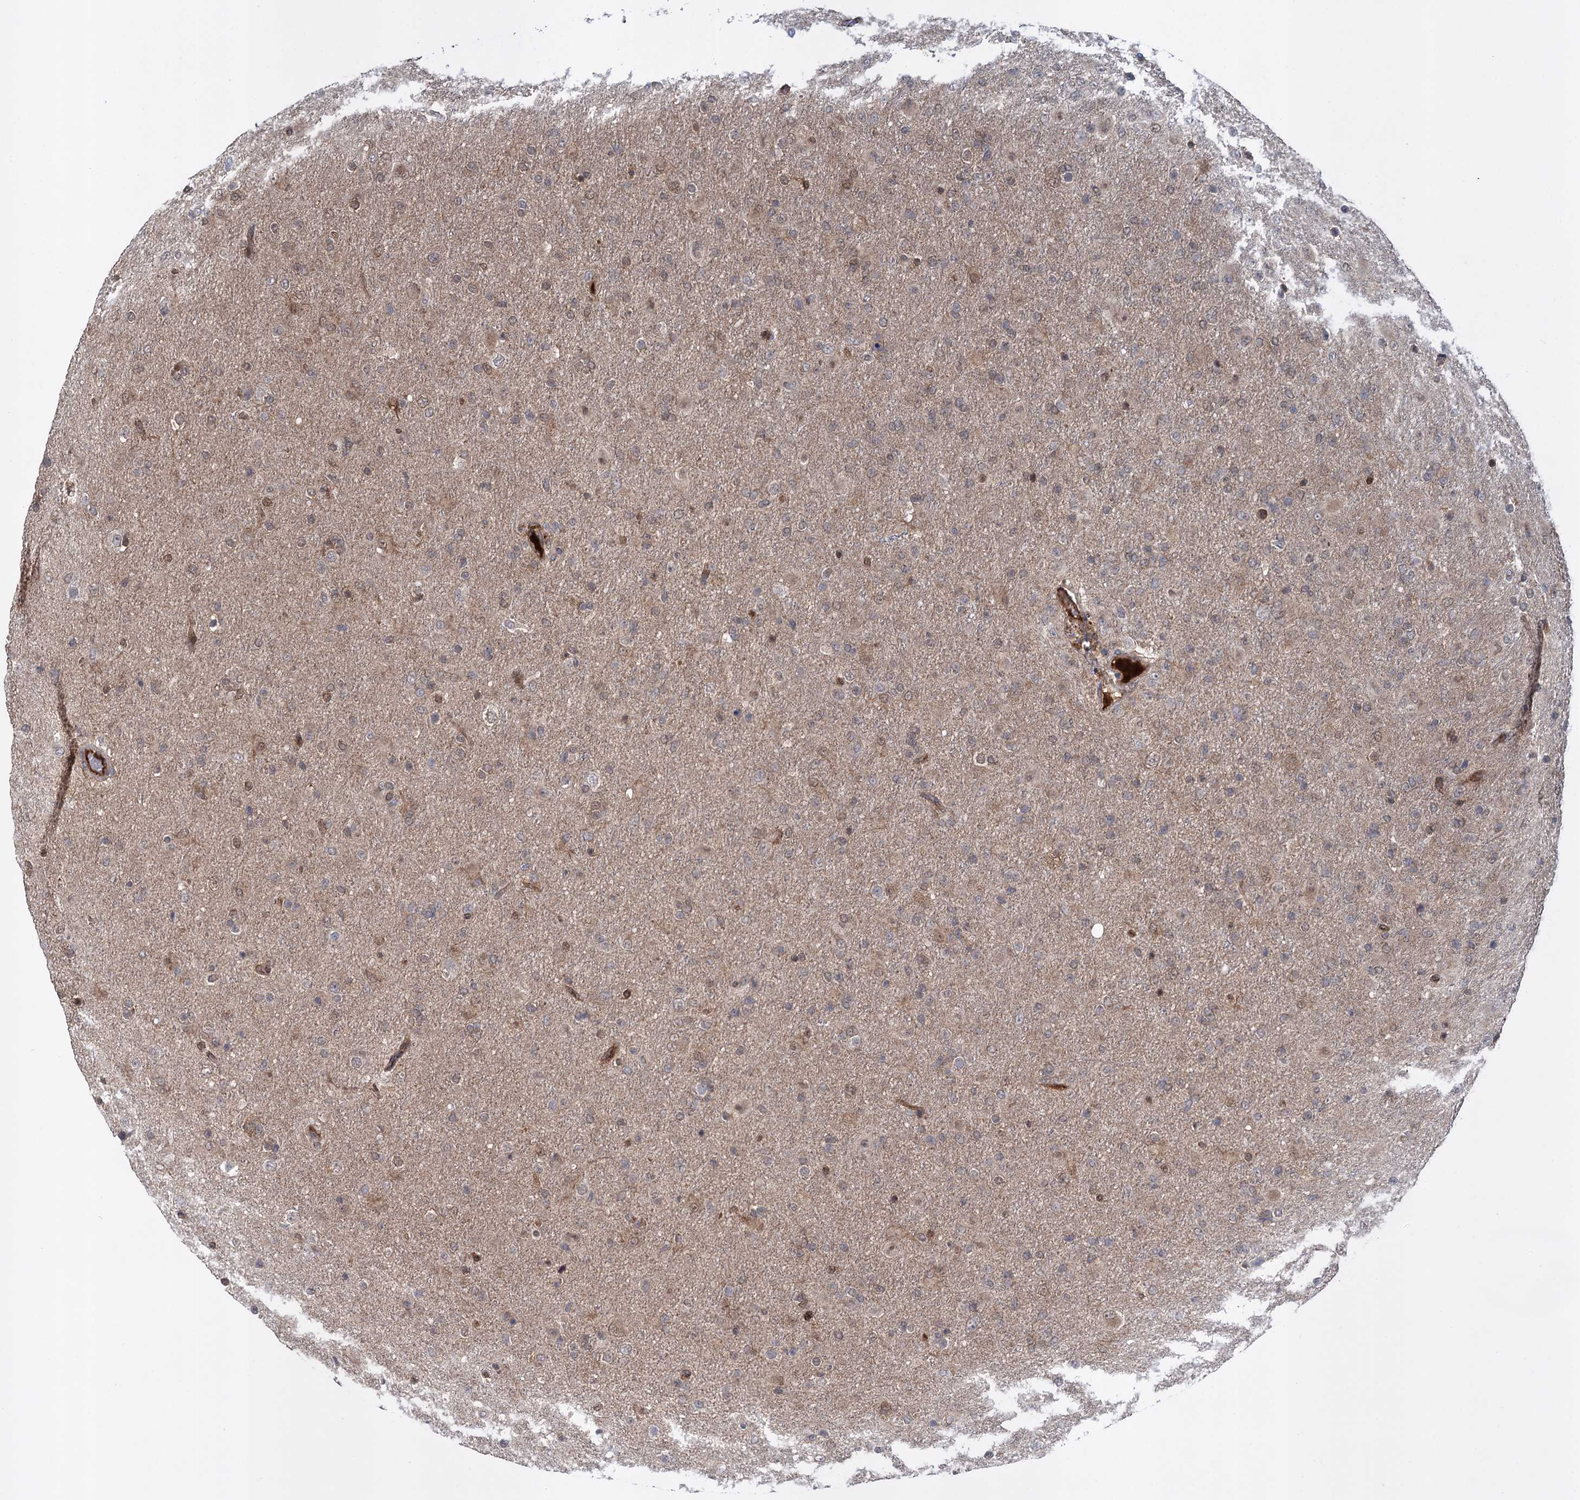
{"staining": {"intensity": "weak", "quantity": "<25%", "location": "cytoplasmic/membranous,nuclear"}, "tissue": "glioma", "cell_type": "Tumor cells", "image_type": "cancer", "snomed": [{"axis": "morphology", "description": "Glioma, malignant, Low grade"}, {"axis": "topography", "description": "Brain"}], "caption": "Immunohistochemical staining of human malignant glioma (low-grade) demonstrates no significant staining in tumor cells.", "gene": "GLO1", "patient": {"sex": "male", "age": 65}}